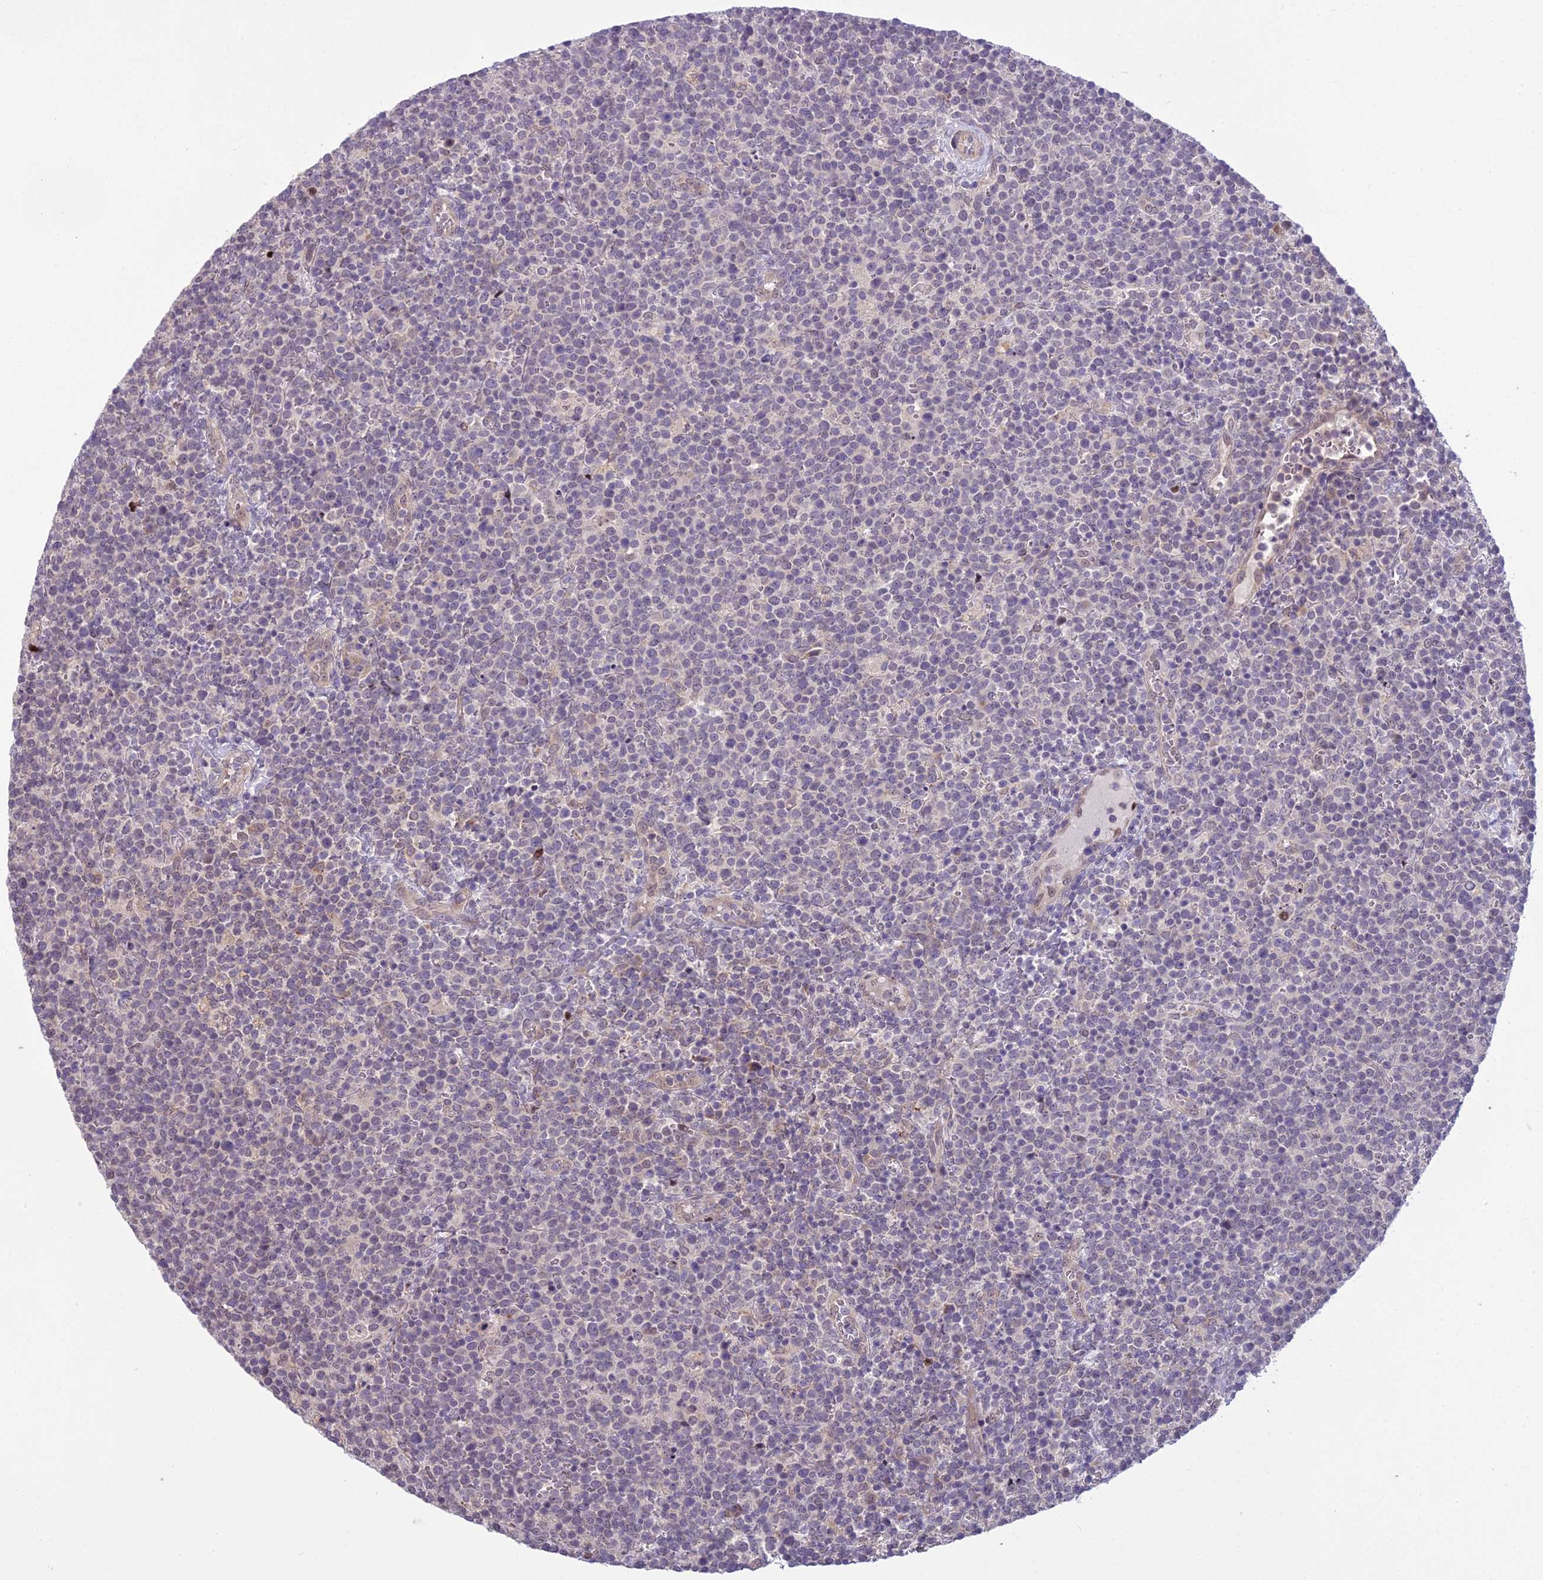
{"staining": {"intensity": "negative", "quantity": "none", "location": "none"}, "tissue": "lymphoma", "cell_type": "Tumor cells", "image_type": "cancer", "snomed": [{"axis": "morphology", "description": "Malignant lymphoma, non-Hodgkin's type, High grade"}, {"axis": "topography", "description": "Lymph node"}], "caption": "Tumor cells are negative for brown protein staining in high-grade malignant lymphoma, non-Hodgkin's type.", "gene": "AP1M1", "patient": {"sex": "male", "age": 61}}